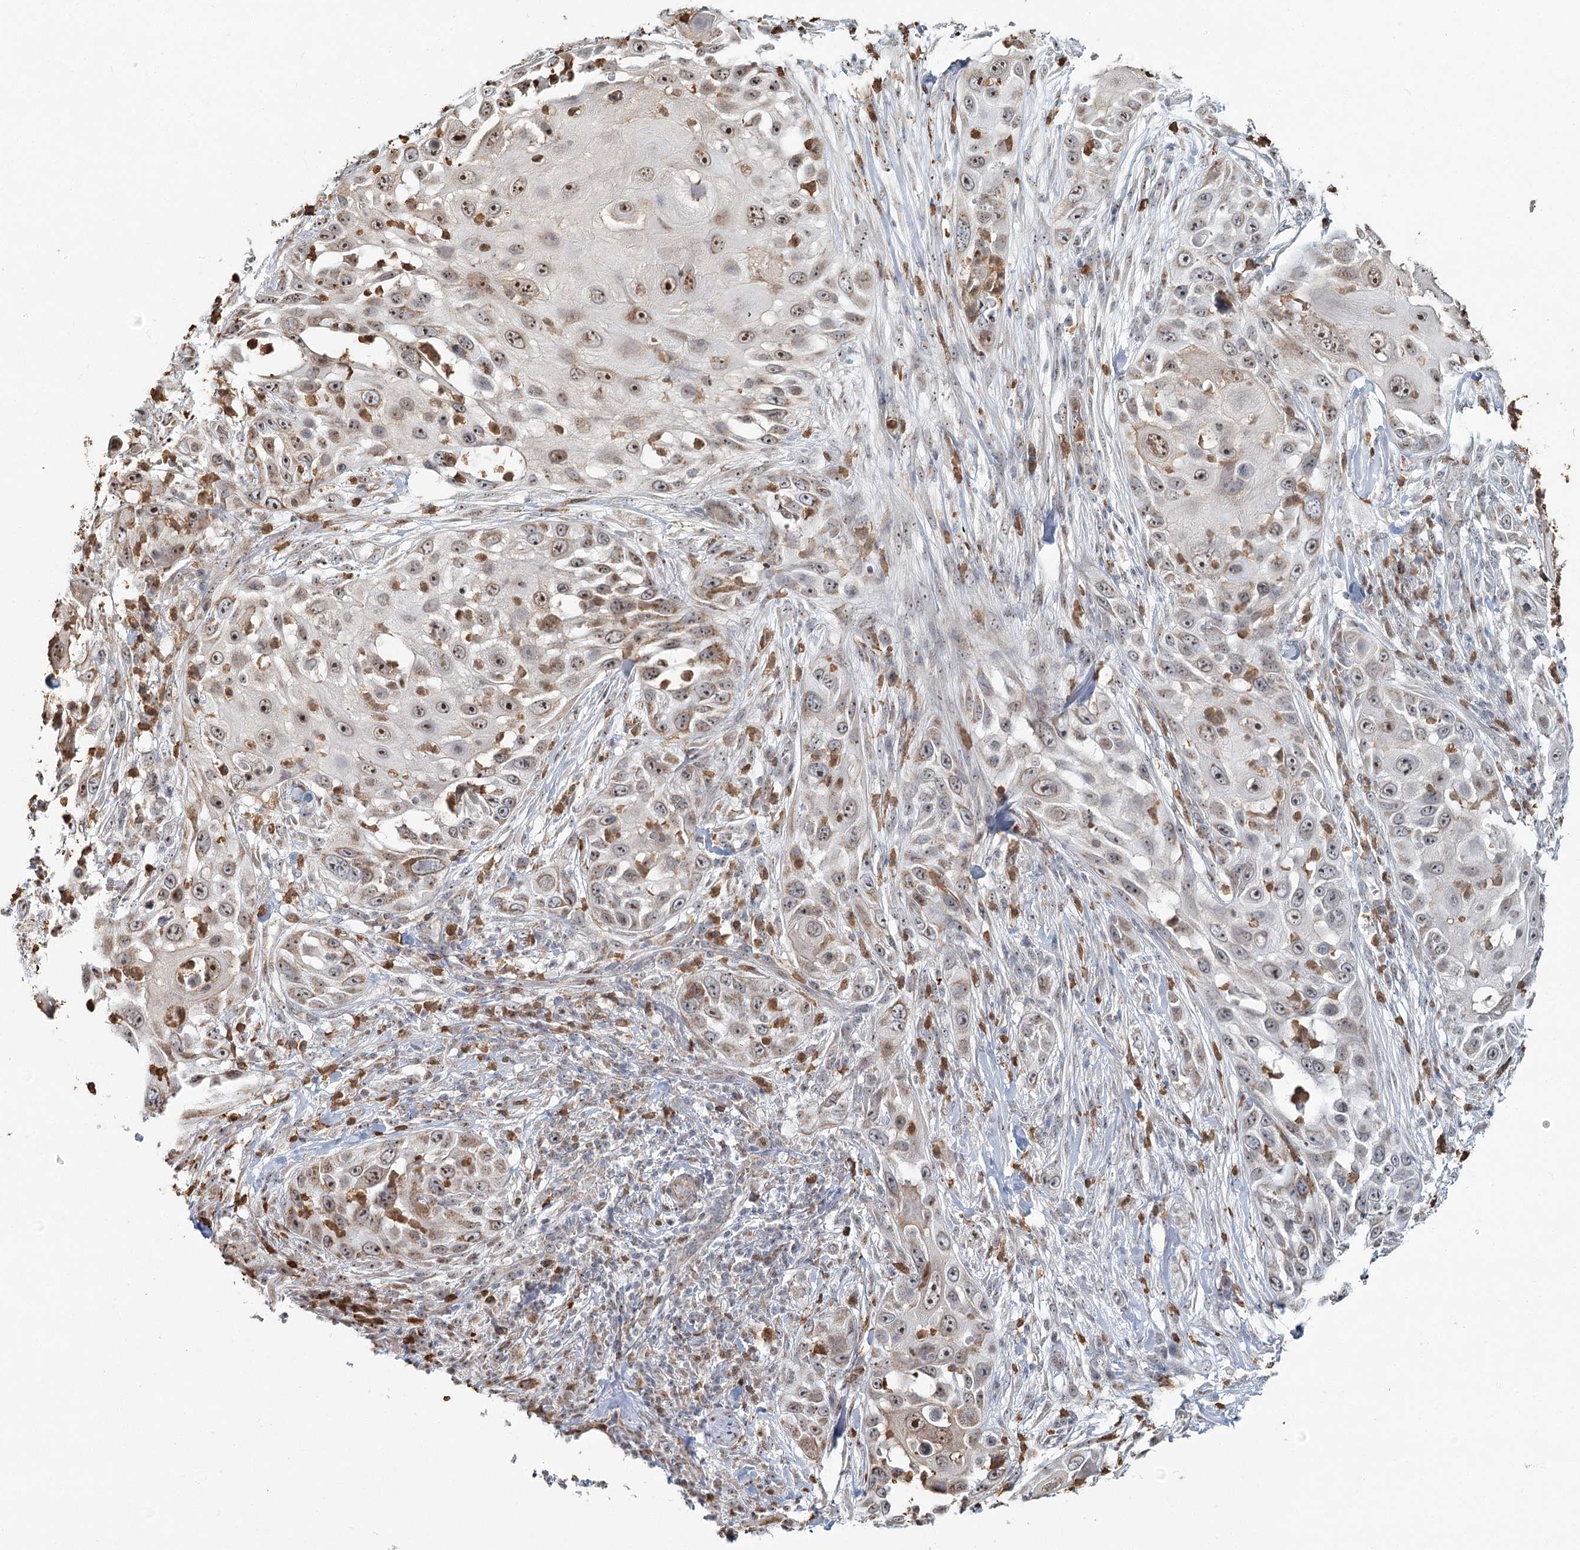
{"staining": {"intensity": "moderate", "quantity": ">75%", "location": "cytoplasmic/membranous,nuclear"}, "tissue": "skin cancer", "cell_type": "Tumor cells", "image_type": "cancer", "snomed": [{"axis": "morphology", "description": "Squamous cell carcinoma, NOS"}, {"axis": "topography", "description": "Skin"}], "caption": "Moderate cytoplasmic/membranous and nuclear staining for a protein is present in about >75% of tumor cells of skin cancer (squamous cell carcinoma) using immunohistochemistry.", "gene": "ATAD1", "patient": {"sex": "female", "age": 44}}